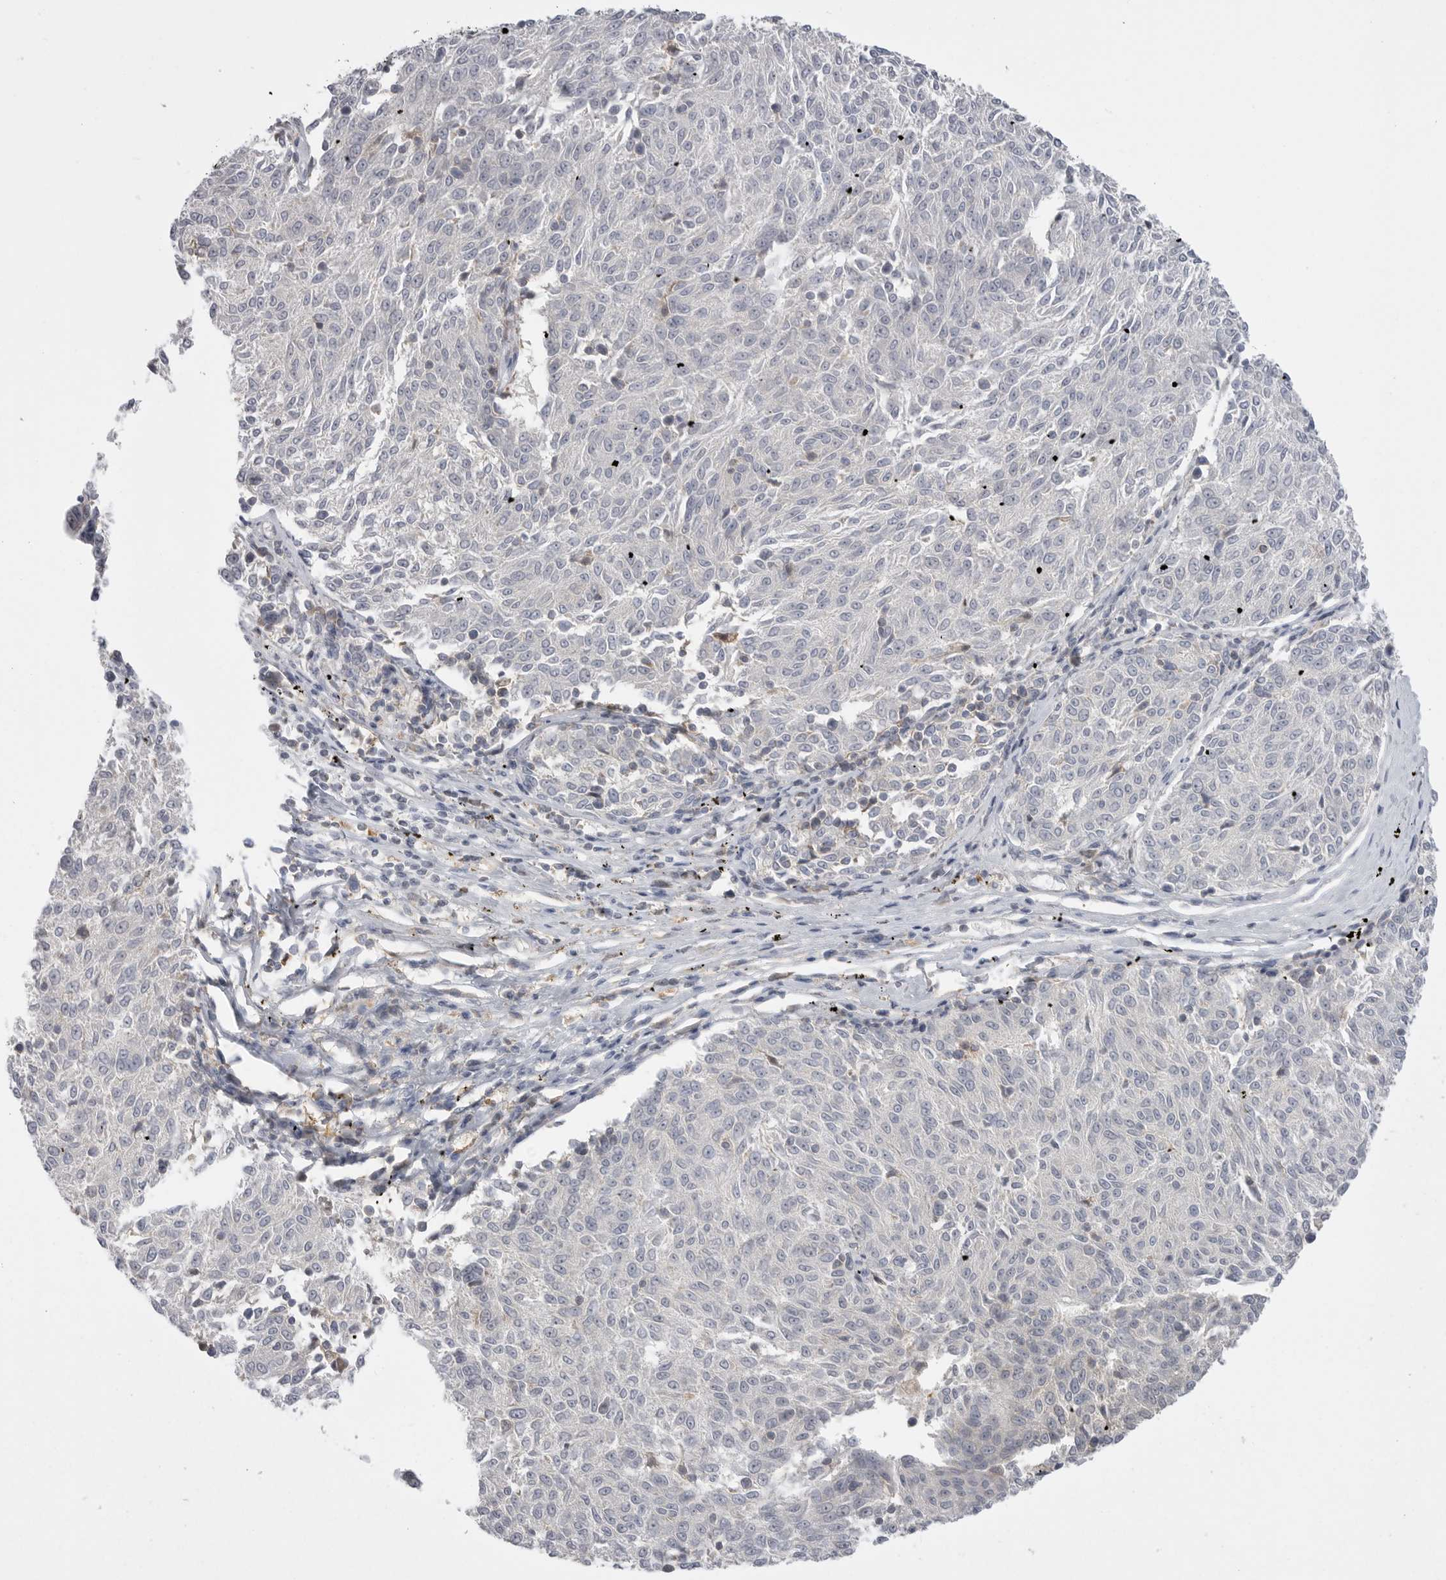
{"staining": {"intensity": "negative", "quantity": "none", "location": "none"}, "tissue": "melanoma", "cell_type": "Tumor cells", "image_type": "cancer", "snomed": [{"axis": "morphology", "description": "Malignant melanoma, NOS"}, {"axis": "topography", "description": "Skin"}], "caption": "Tumor cells are negative for brown protein staining in malignant melanoma. (Stains: DAB (3,3'-diaminobenzidine) immunohistochemistry with hematoxylin counter stain, Microscopy: brightfield microscopy at high magnification).", "gene": "KYAT3", "patient": {"sex": "female", "age": 72}}